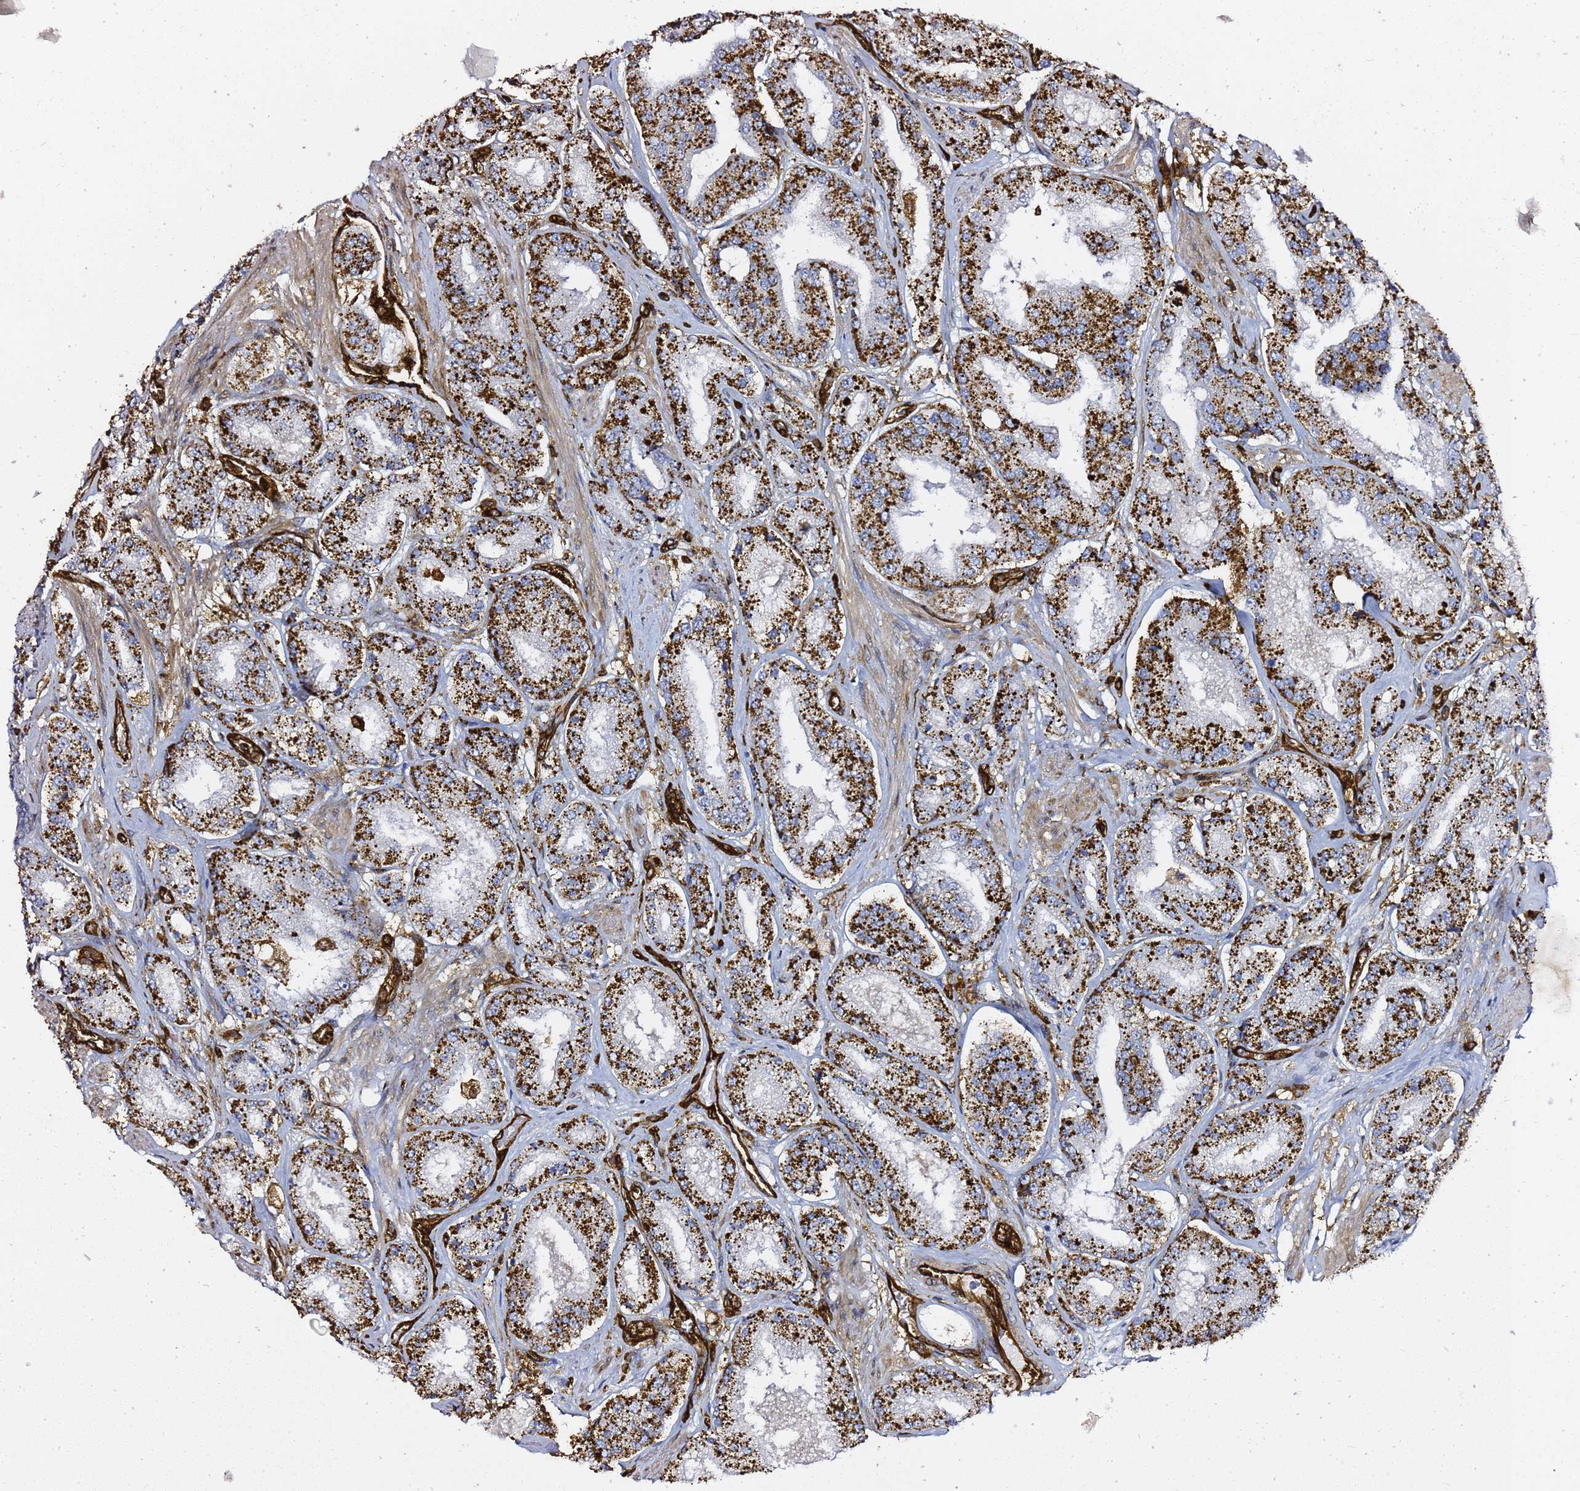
{"staining": {"intensity": "strong", "quantity": ">75%", "location": "cytoplasmic/membranous"}, "tissue": "prostate cancer", "cell_type": "Tumor cells", "image_type": "cancer", "snomed": [{"axis": "morphology", "description": "Adenocarcinoma, High grade"}, {"axis": "topography", "description": "Prostate"}], "caption": "Protein staining reveals strong cytoplasmic/membranous staining in approximately >75% of tumor cells in prostate cancer (high-grade adenocarcinoma). (Brightfield microscopy of DAB IHC at high magnification).", "gene": "ZBTB8OS", "patient": {"sex": "male", "age": 63}}